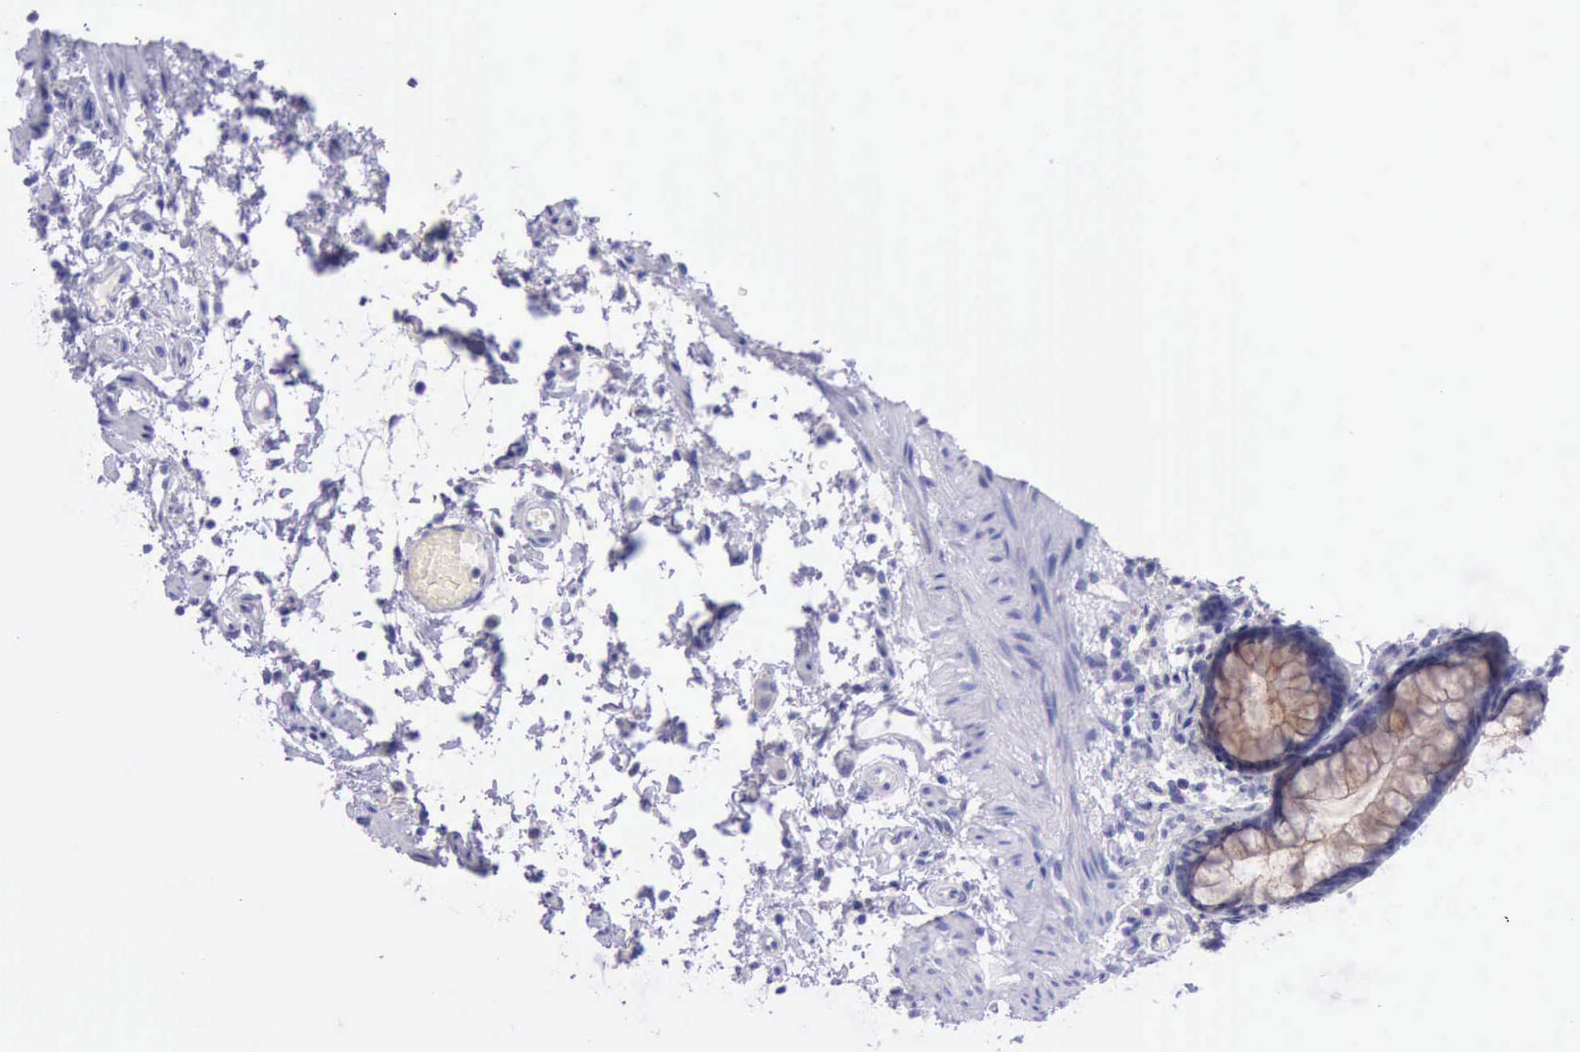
{"staining": {"intensity": "weak", "quantity": ">75%", "location": "cytoplasmic/membranous"}, "tissue": "rectum", "cell_type": "Glandular cells", "image_type": "normal", "snomed": [{"axis": "morphology", "description": "Normal tissue, NOS"}, {"axis": "topography", "description": "Rectum"}], "caption": "A brown stain highlights weak cytoplasmic/membranous staining of a protein in glandular cells of normal rectum.", "gene": "LRFN5", "patient": {"sex": "male", "age": 92}}